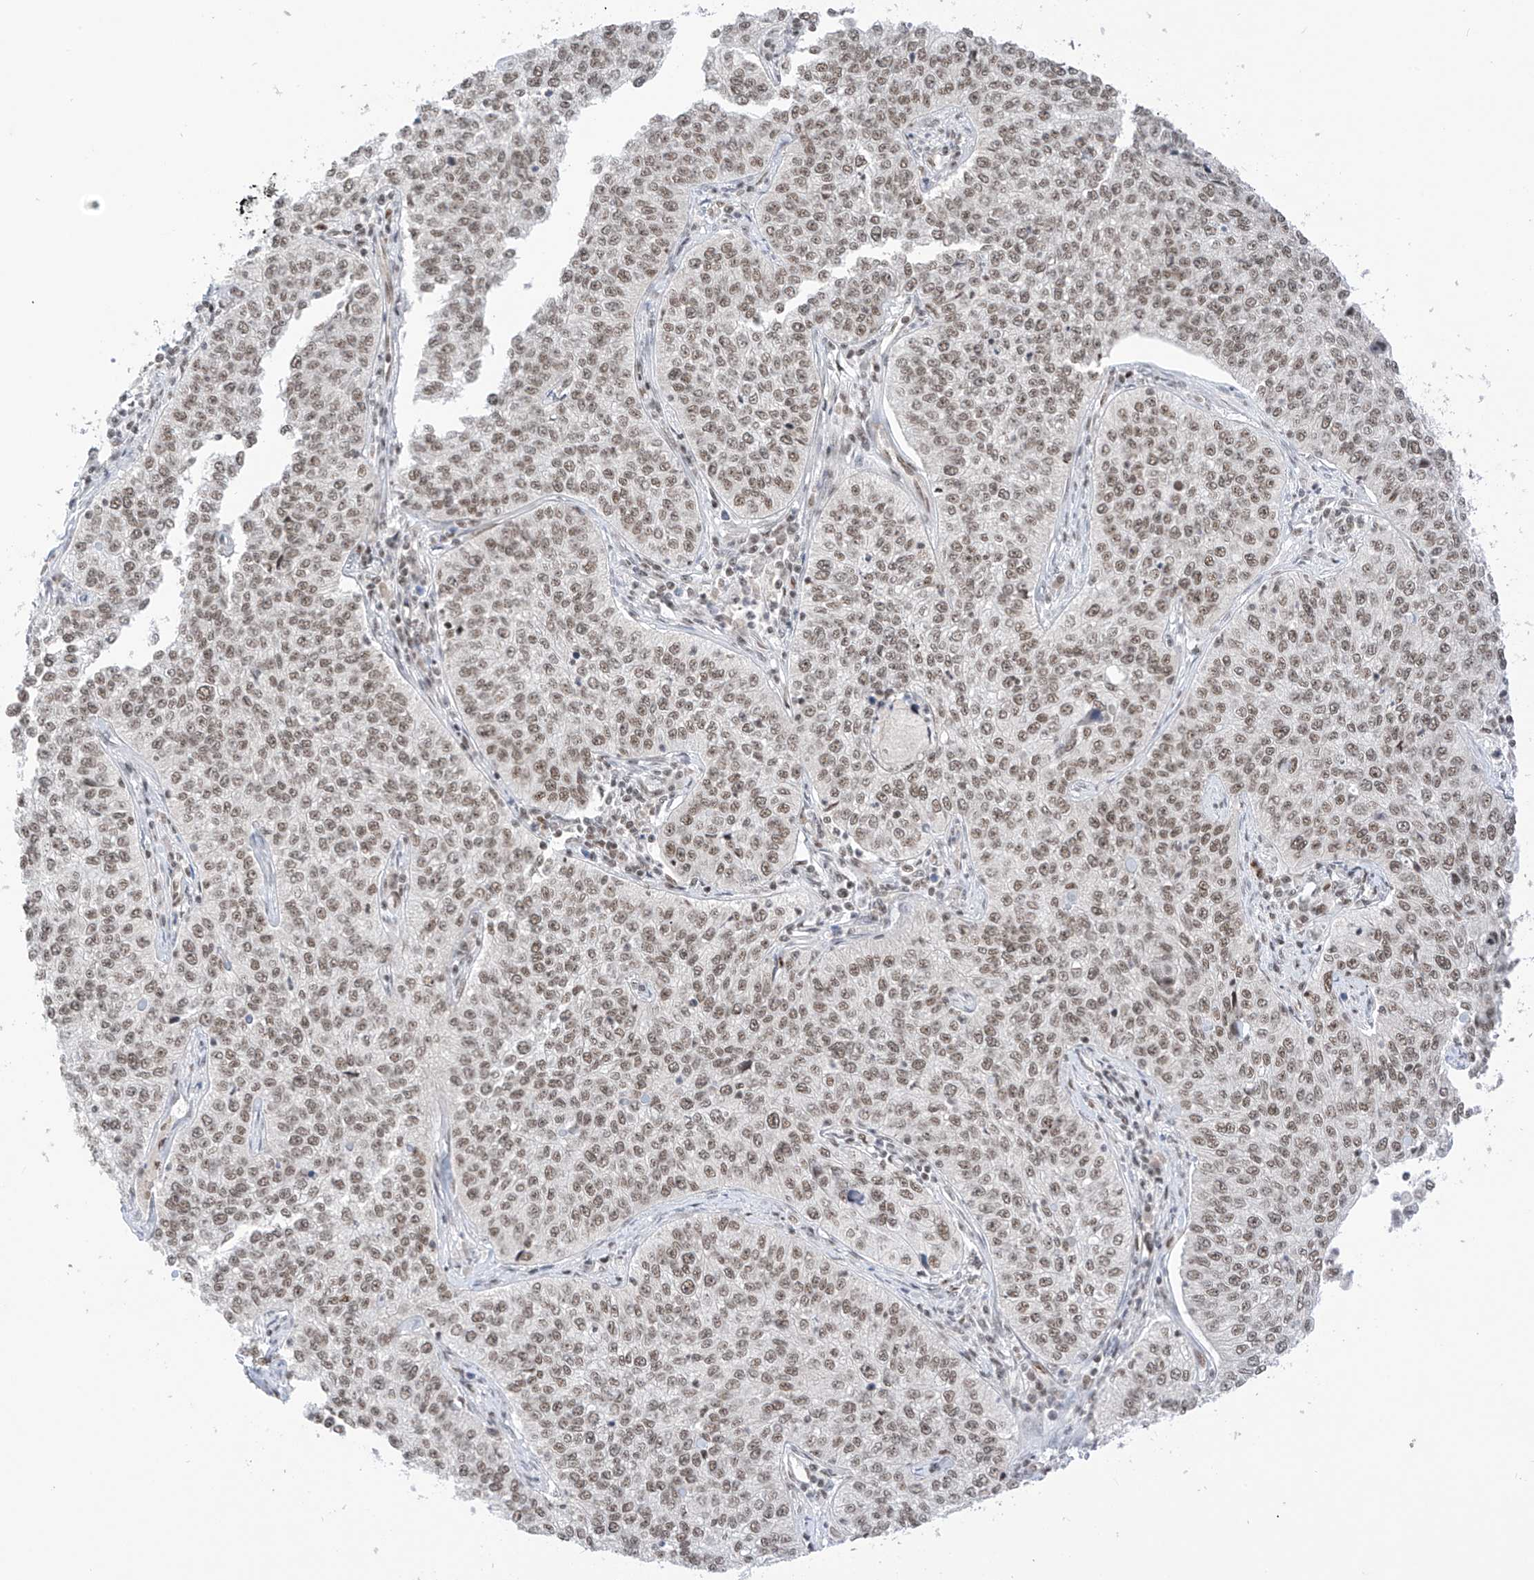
{"staining": {"intensity": "moderate", "quantity": ">75%", "location": "nuclear"}, "tissue": "cervical cancer", "cell_type": "Tumor cells", "image_type": "cancer", "snomed": [{"axis": "morphology", "description": "Squamous cell carcinoma, NOS"}, {"axis": "topography", "description": "Cervix"}], "caption": "High-power microscopy captured an IHC micrograph of cervical squamous cell carcinoma, revealing moderate nuclear expression in about >75% of tumor cells.", "gene": "AURKAIP1", "patient": {"sex": "female", "age": 35}}